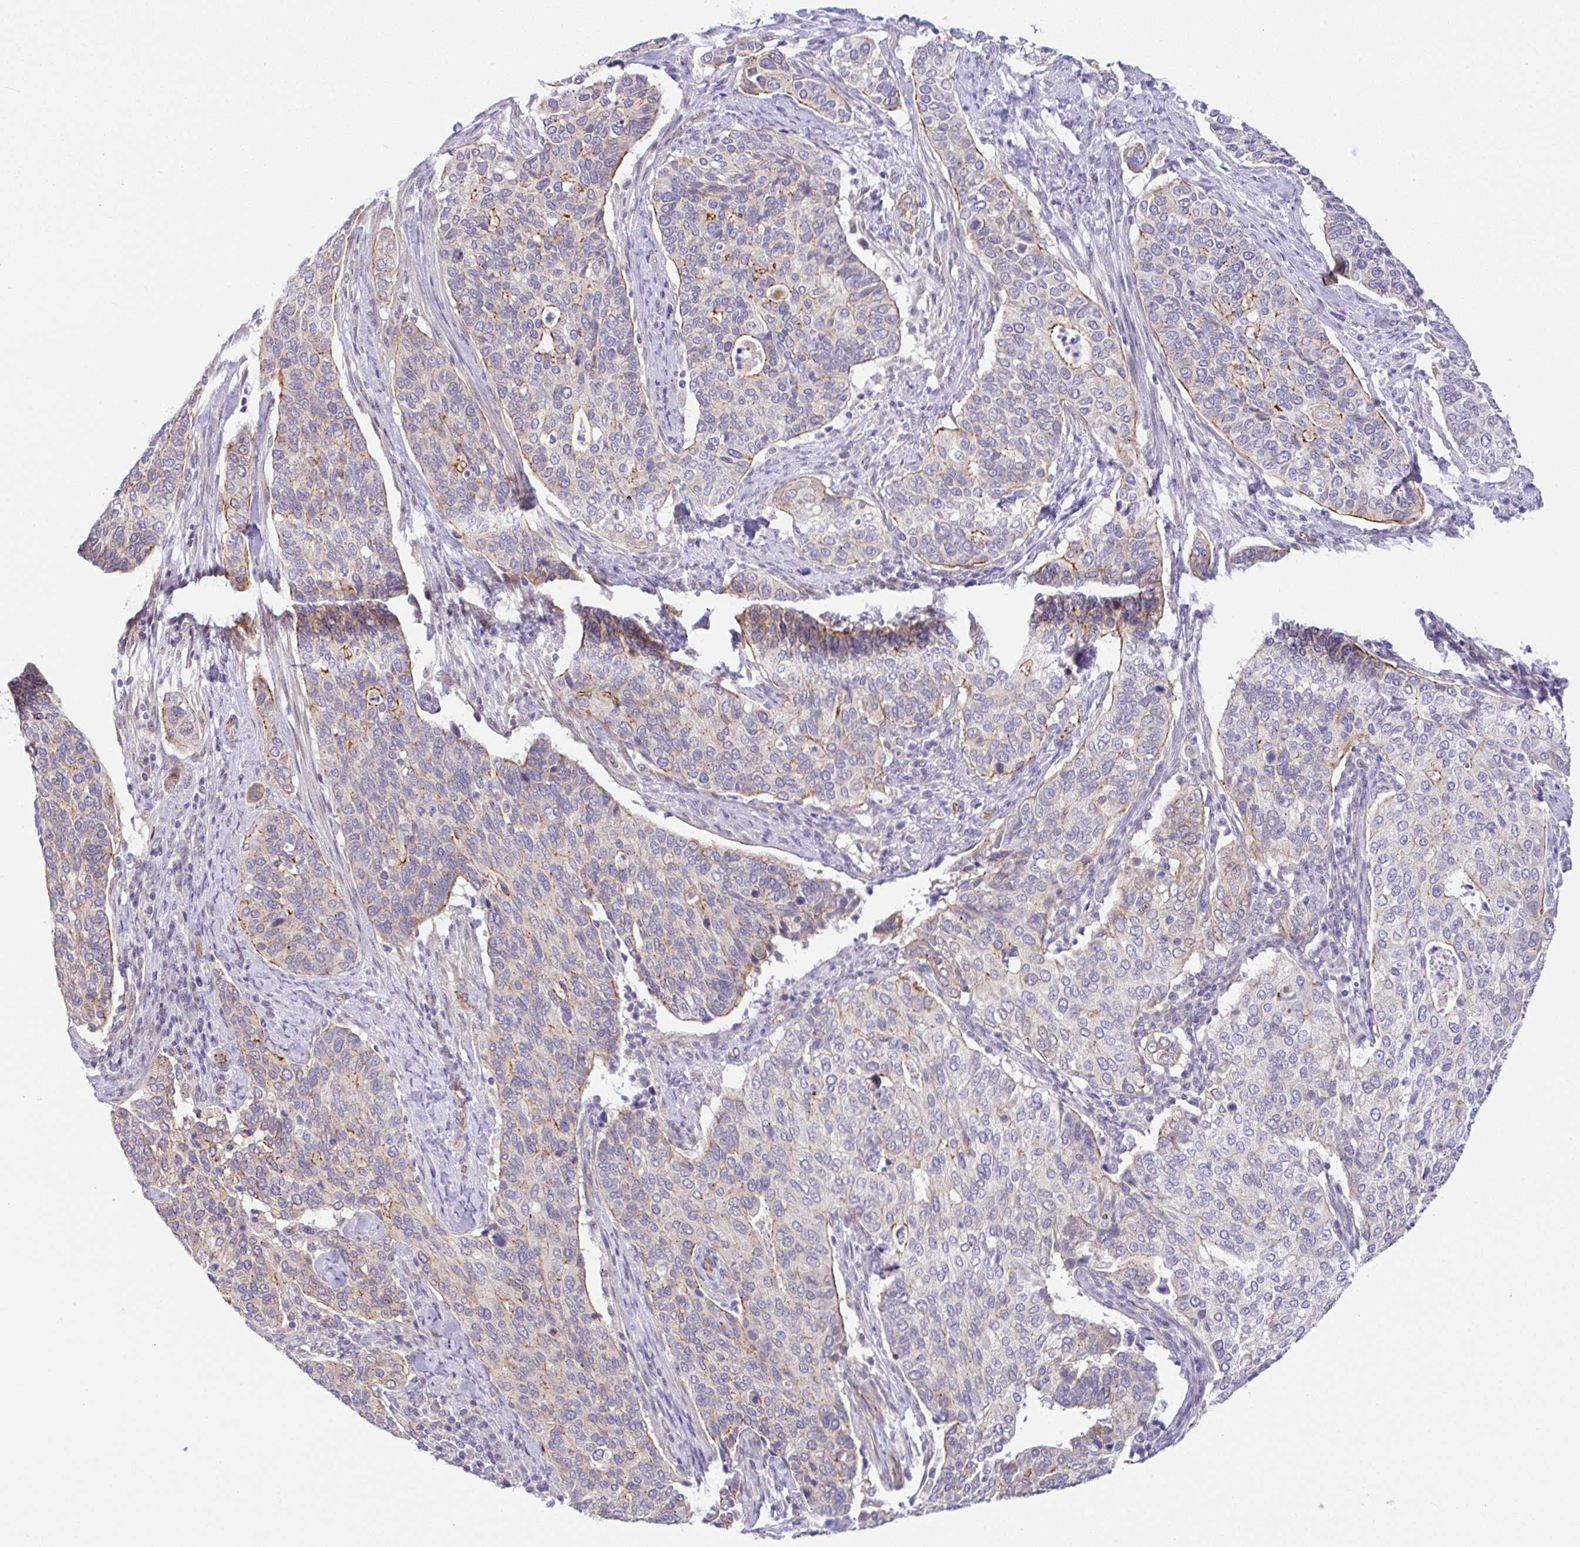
{"staining": {"intensity": "moderate", "quantity": "<25%", "location": "cytoplasmic/membranous"}, "tissue": "cervical cancer", "cell_type": "Tumor cells", "image_type": "cancer", "snomed": [{"axis": "morphology", "description": "Squamous cell carcinoma, NOS"}, {"axis": "topography", "description": "Cervix"}], "caption": "About <25% of tumor cells in cervical cancer exhibit moderate cytoplasmic/membranous protein staining as visualized by brown immunohistochemical staining.", "gene": "CGNL1", "patient": {"sex": "female", "age": 38}}